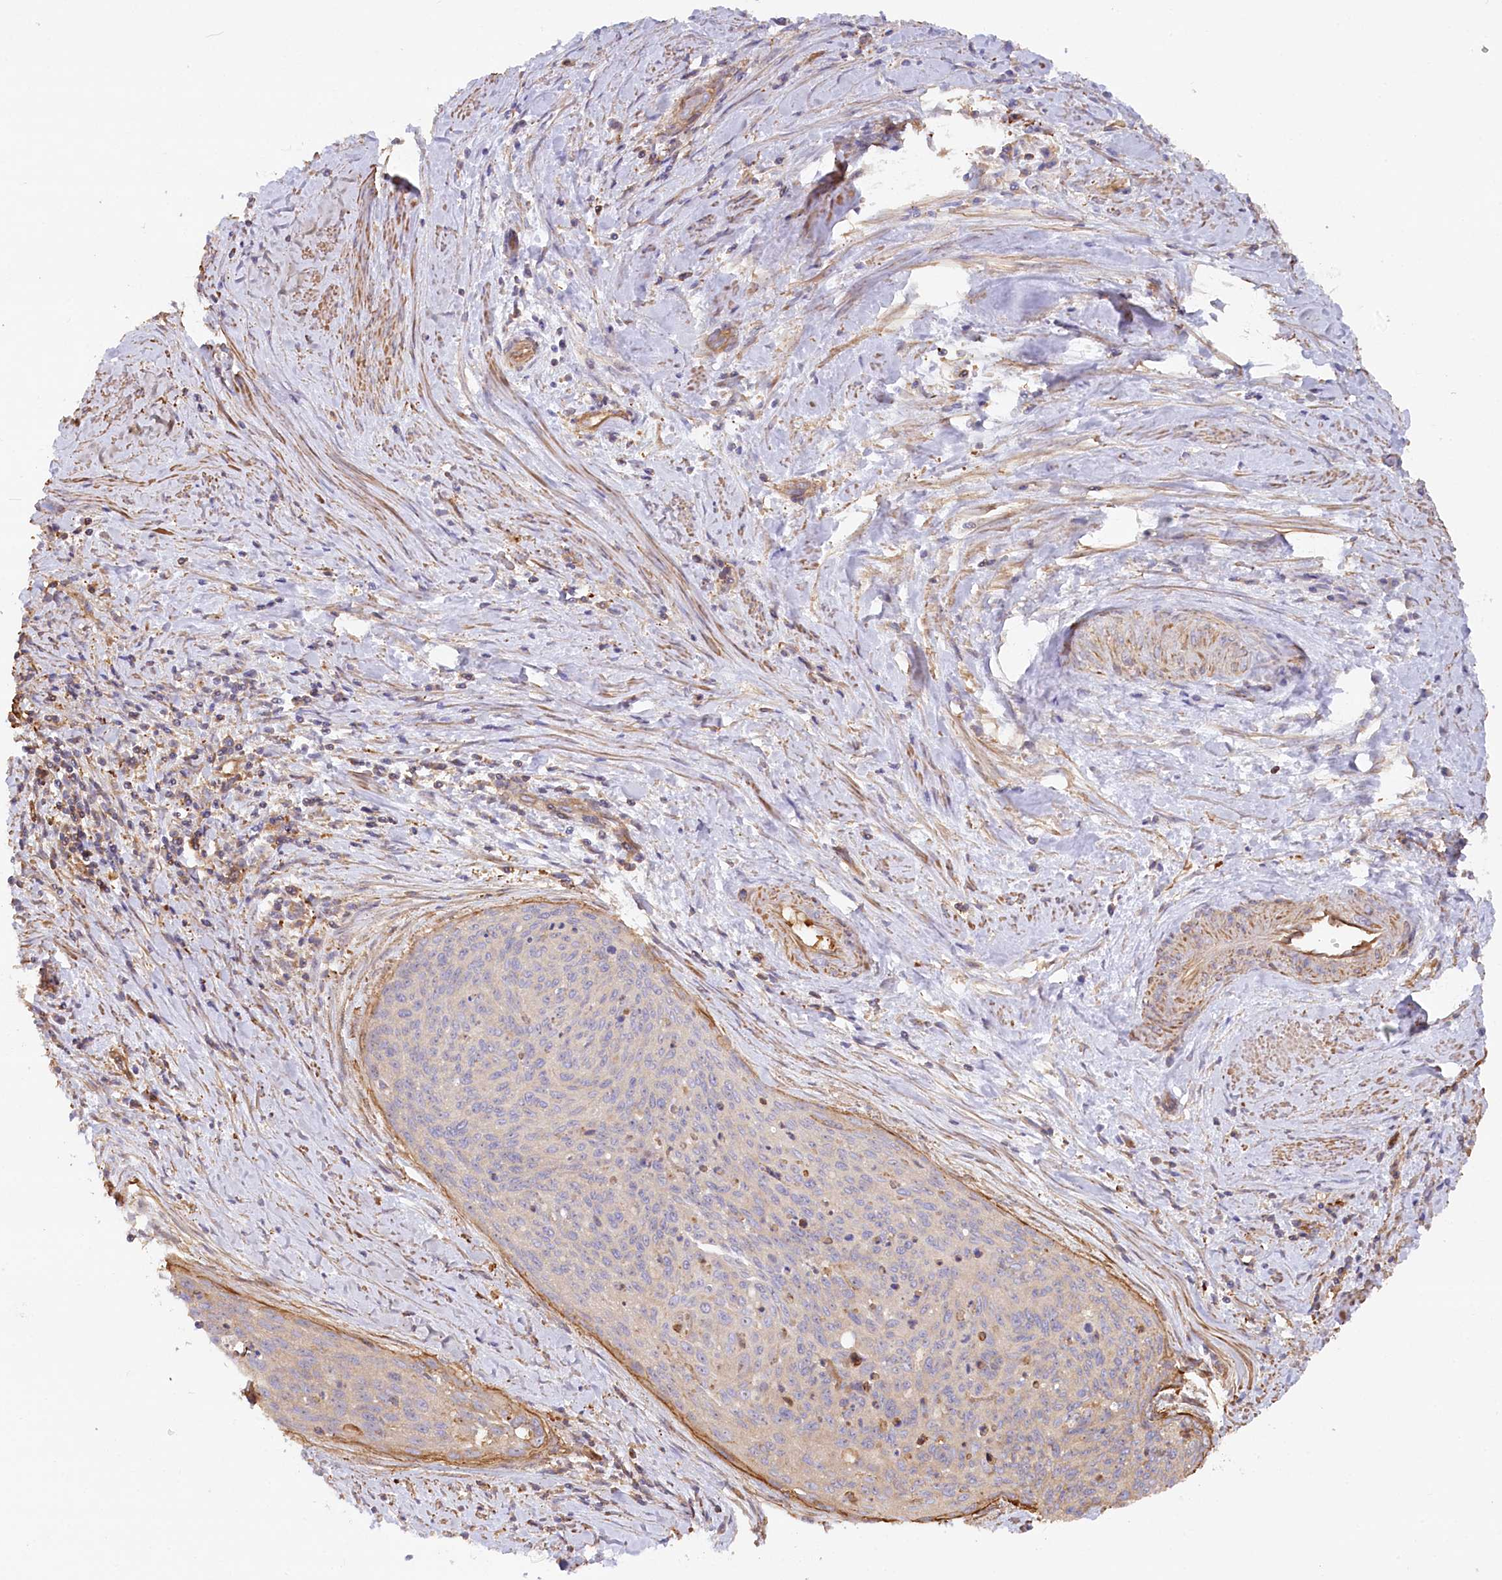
{"staining": {"intensity": "negative", "quantity": "none", "location": "none"}, "tissue": "cervical cancer", "cell_type": "Tumor cells", "image_type": "cancer", "snomed": [{"axis": "morphology", "description": "Squamous cell carcinoma, NOS"}, {"axis": "topography", "description": "Cervix"}], "caption": "Tumor cells are negative for brown protein staining in squamous cell carcinoma (cervical).", "gene": "WDR36", "patient": {"sex": "female", "age": 55}}